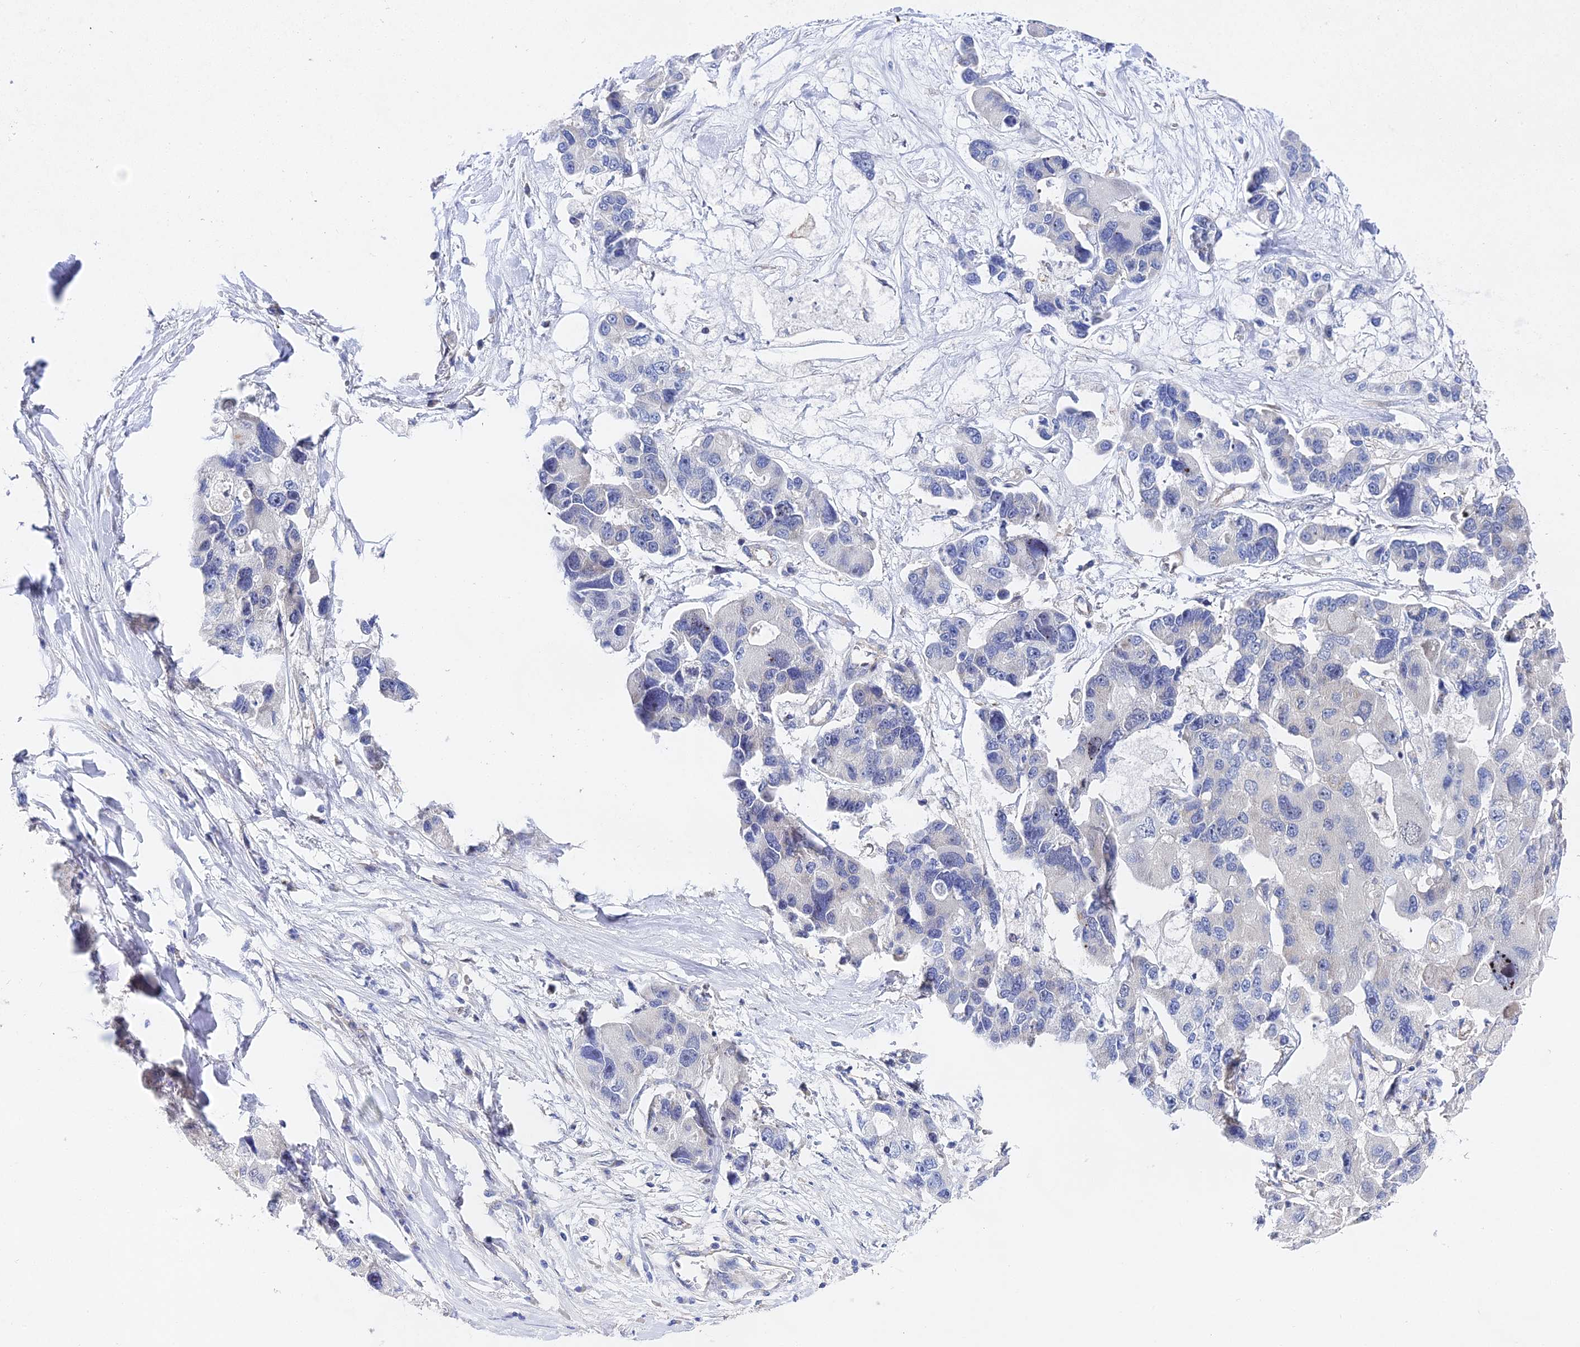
{"staining": {"intensity": "negative", "quantity": "none", "location": "none"}, "tissue": "lung cancer", "cell_type": "Tumor cells", "image_type": "cancer", "snomed": [{"axis": "morphology", "description": "Adenocarcinoma, NOS"}, {"axis": "topography", "description": "Lung"}], "caption": "Tumor cells show no significant expression in lung cancer.", "gene": "ENSG00000268674", "patient": {"sex": "female", "age": 54}}